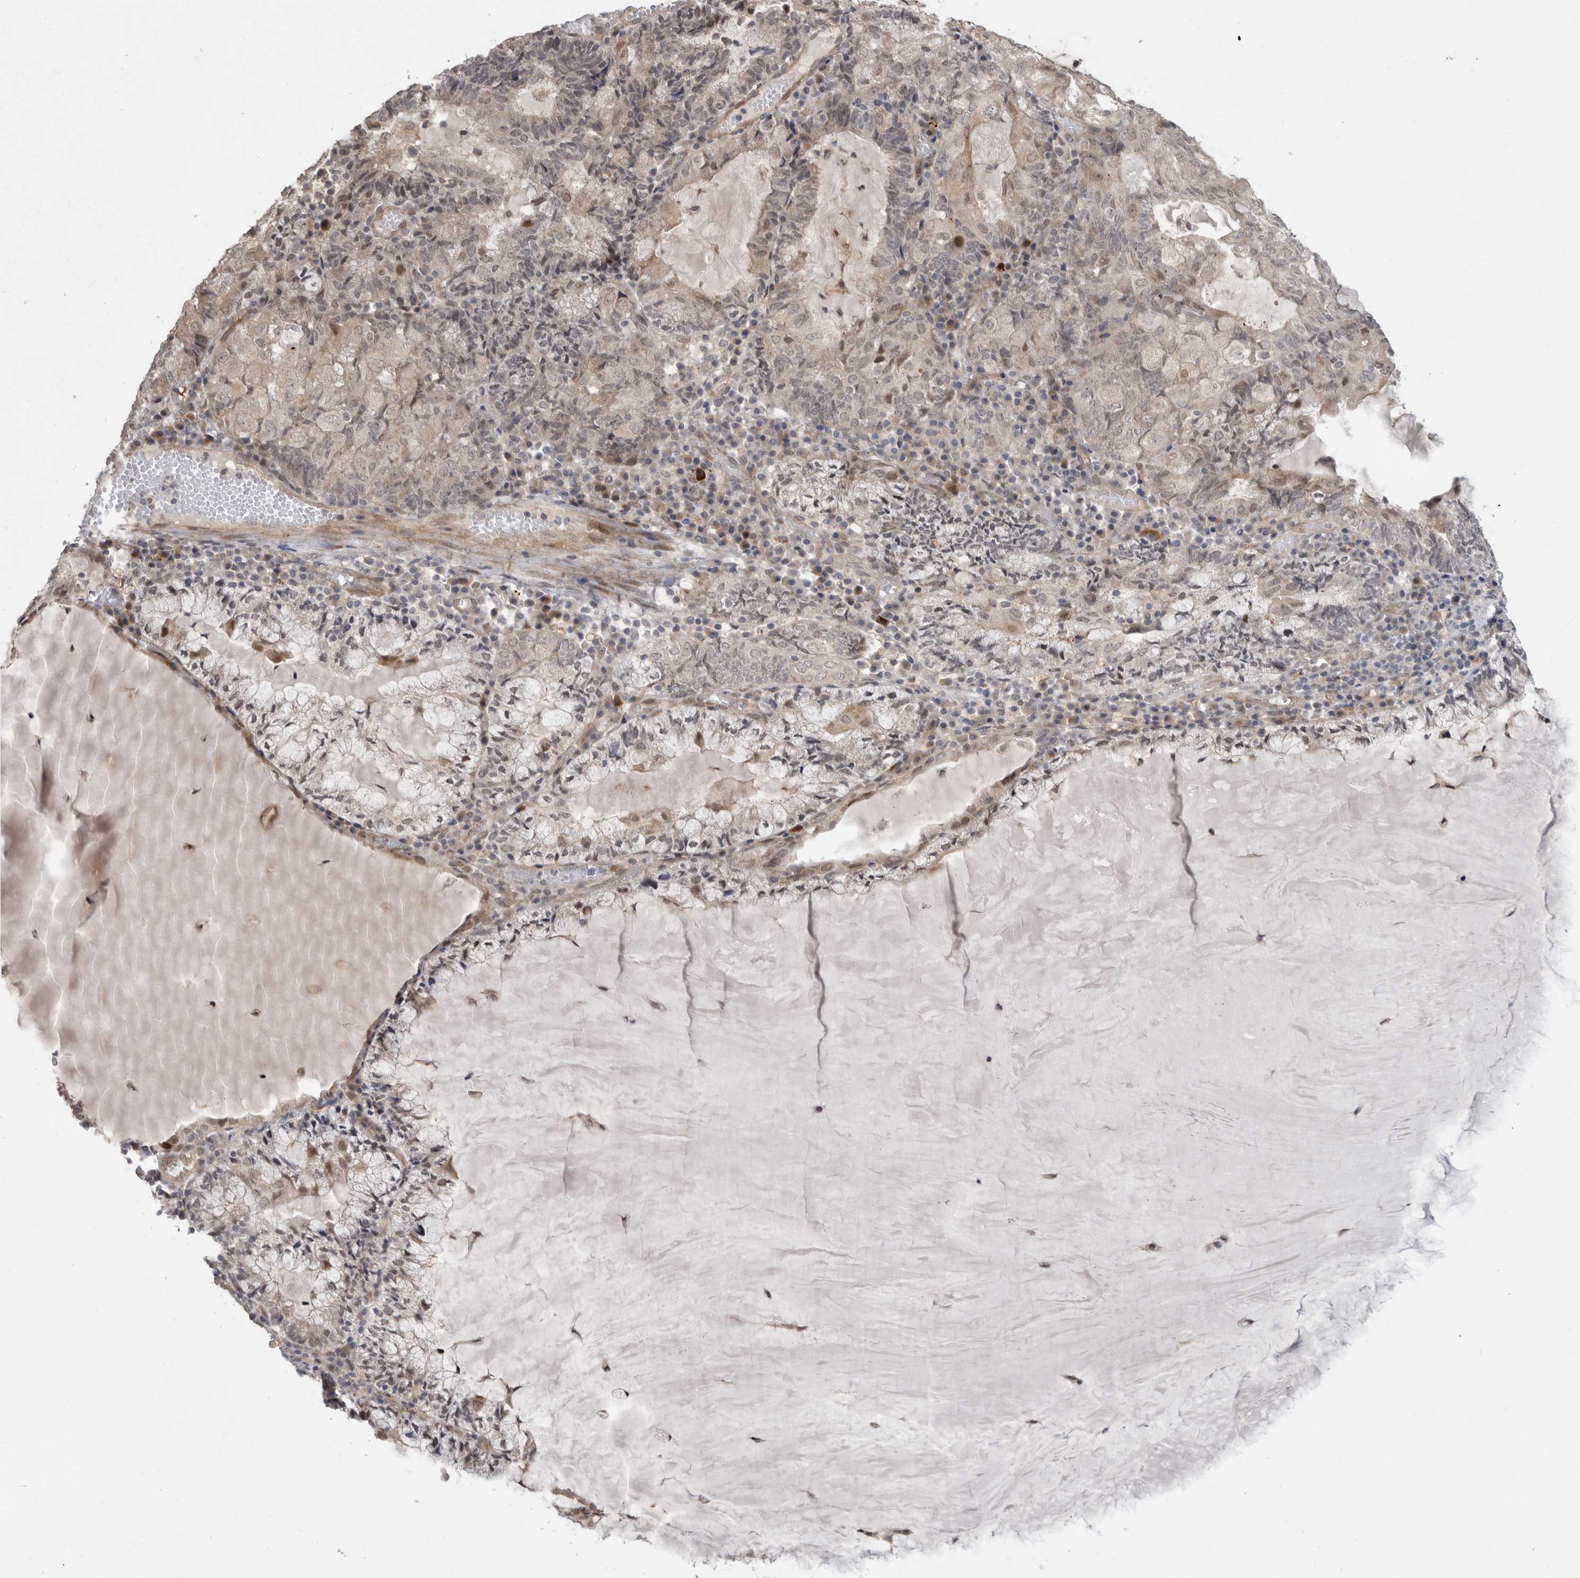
{"staining": {"intensity": "weak", "quantity": "<25%", "location": "cytoplasmic/membranous,nuclear"}, "tissue": "endometrial cancer", "cell_type": "Tumor cells", "image_type": "cancer", "snomed": [{"axis": "morphology", "description": "Adenocarcinoma, NOS"}, {"axis": "topography", "description": "Endometrium"}], "caption": "Endometrial cancer (adenocarcinoma) was stained to show a protein in brown. There is no significant positivity in tumor cells.", "gene": "MTBP", "patient": {"sex": "female", "age": 81}}